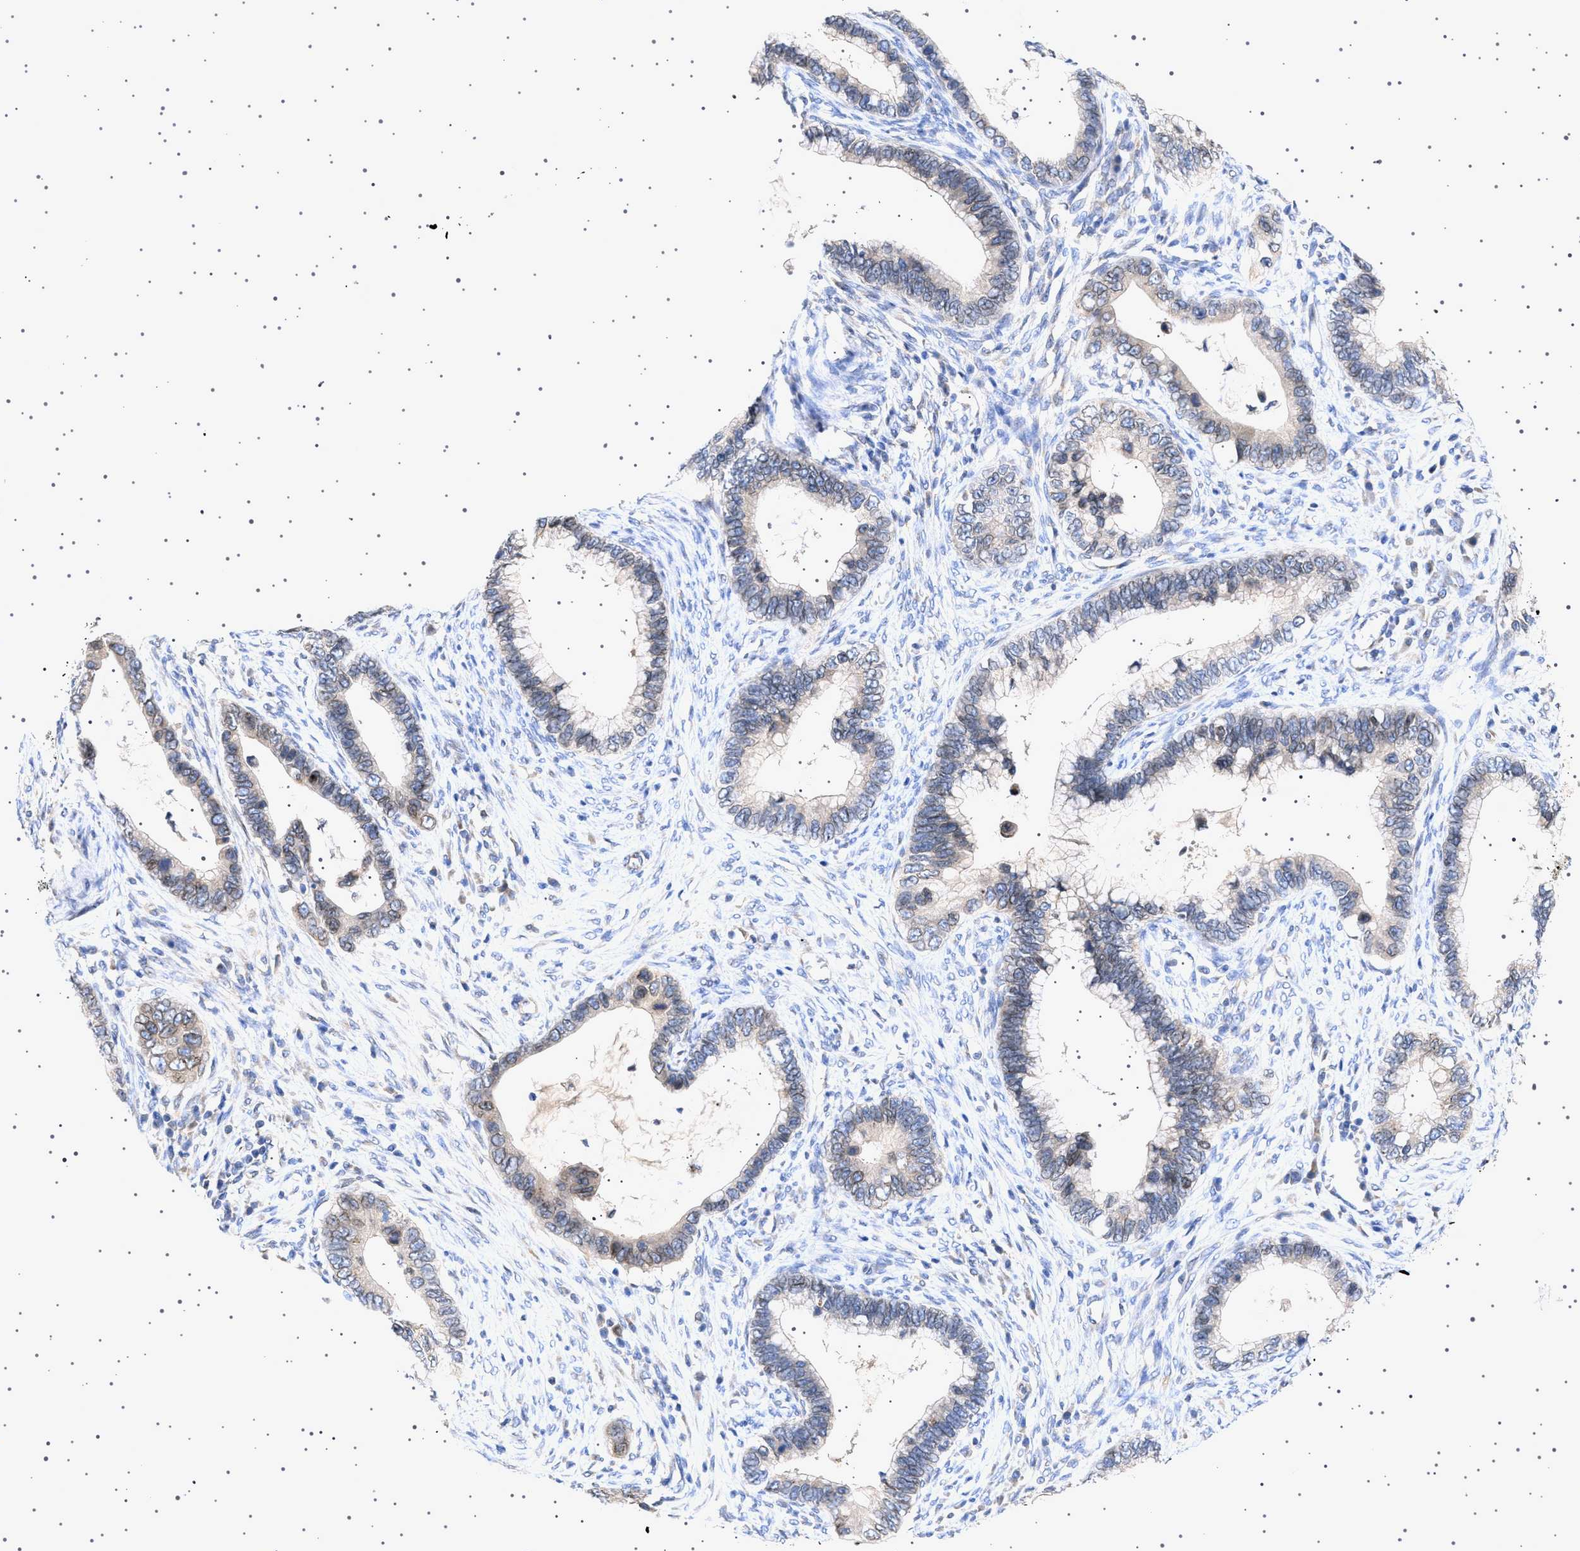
{"staining": {"intensity": "weak", "quantity": "<25%", "location": "cytoplasmic/membranous,nuclear"}, "tissue": "cervical cancer", "cell_type": "Tumor cells", "image_type": "cancer", "snomed": [{"axis": "morphology", "description": "Adenocarcinoma, NOS"}, {"axis": "topography", "description": "Cervix"}], "caption": "Immunohistochemical staining of human cervical cancer shows no significant positivity in tumor cells.", "gene": "NUP93", "patient": {"sex": "female", "age": 44}}